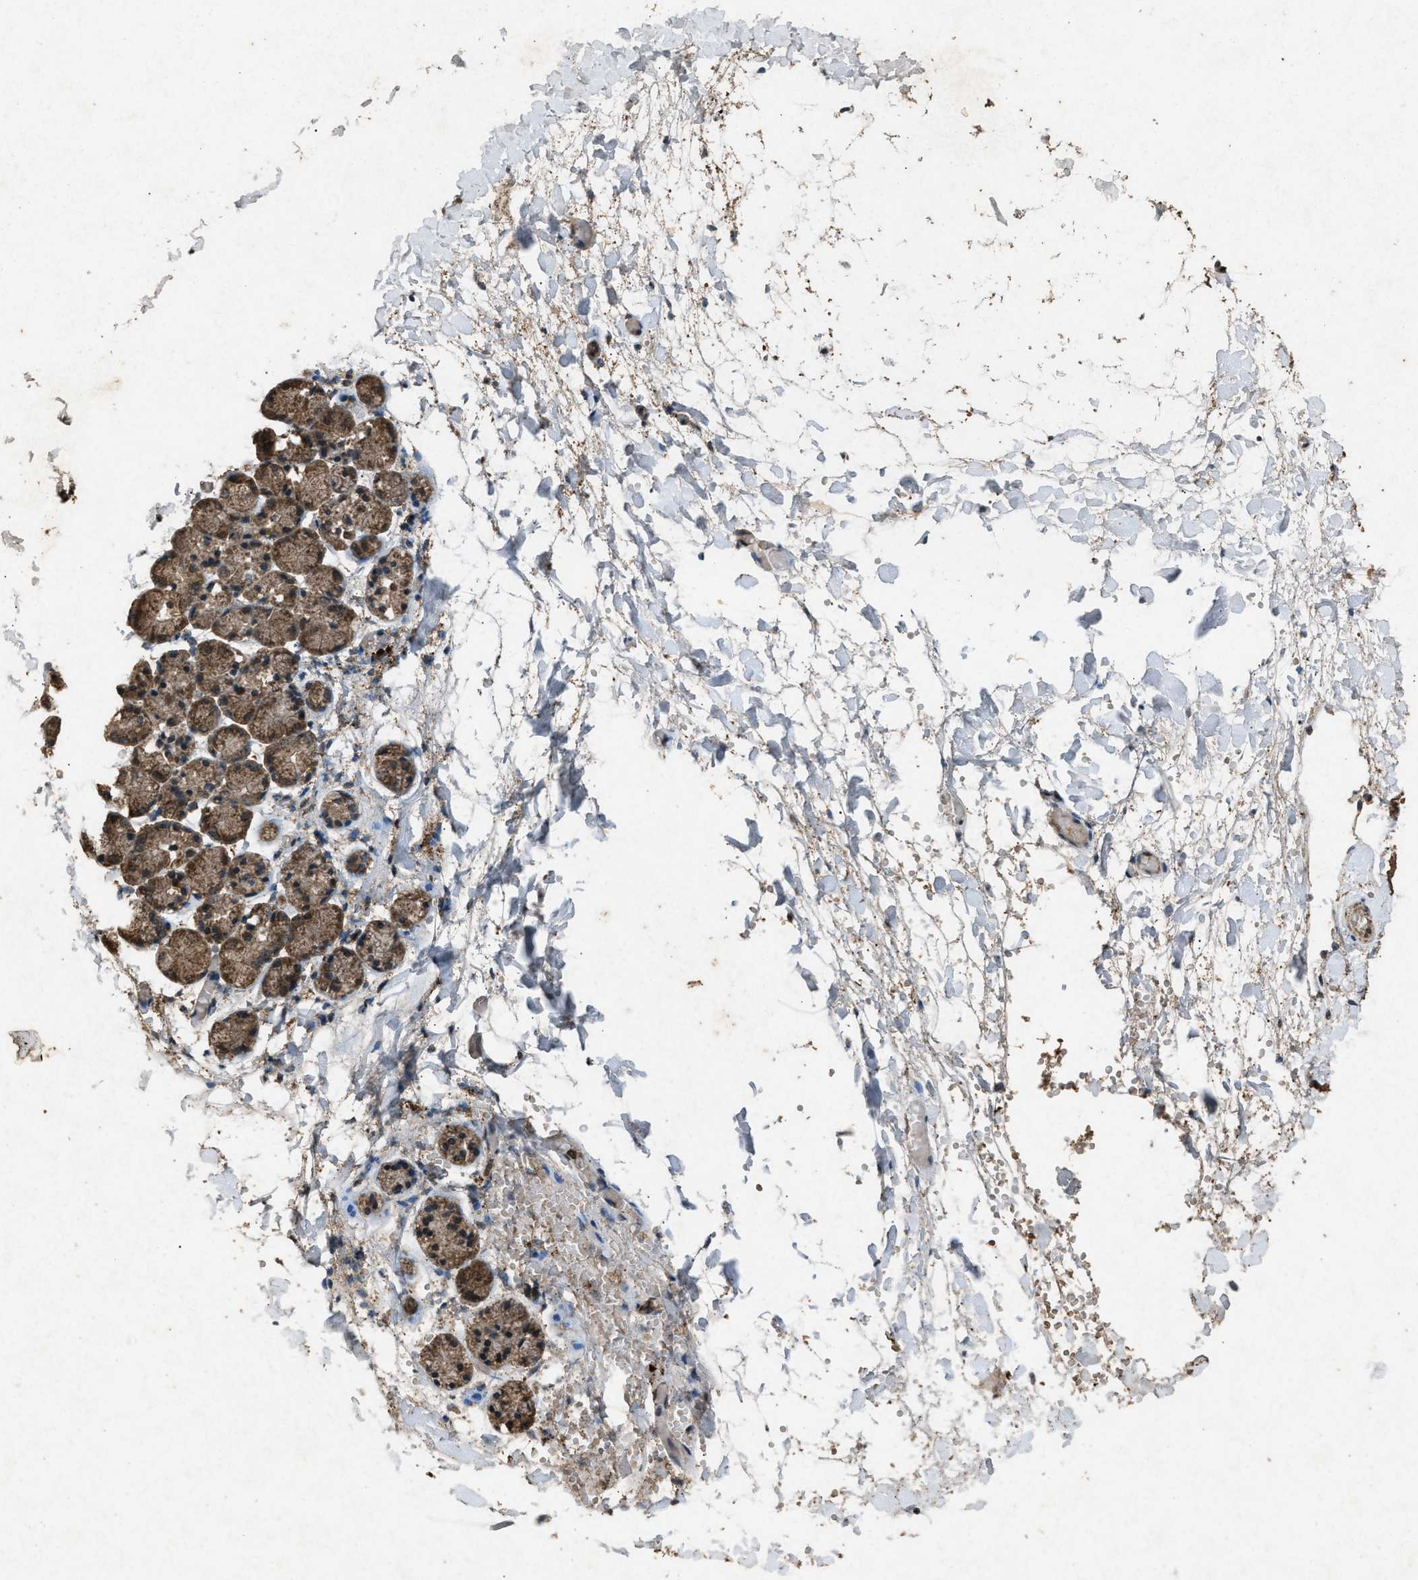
{"staining": {"intensity": "moderate", "quantity": ">75%", "location": "cytoplasmic/membranous"}, "tissue": "salivary gland", "cell_type": "Glandular cells", "image_type": "normal", "snomed": [{"axis": "morphology", "description": "Normal tissue, NOS"}, {"axis": "topography", "description": "Salivary gland"}], "caption": "Immunohistochemistry of unremarkable salivary gland reveals medium levels of moderate cytoplasmic/membranous expression in approximately >75% of glandular cells.", "gene": "OAS1", "patient": {"sex": "female", "age": 24}}